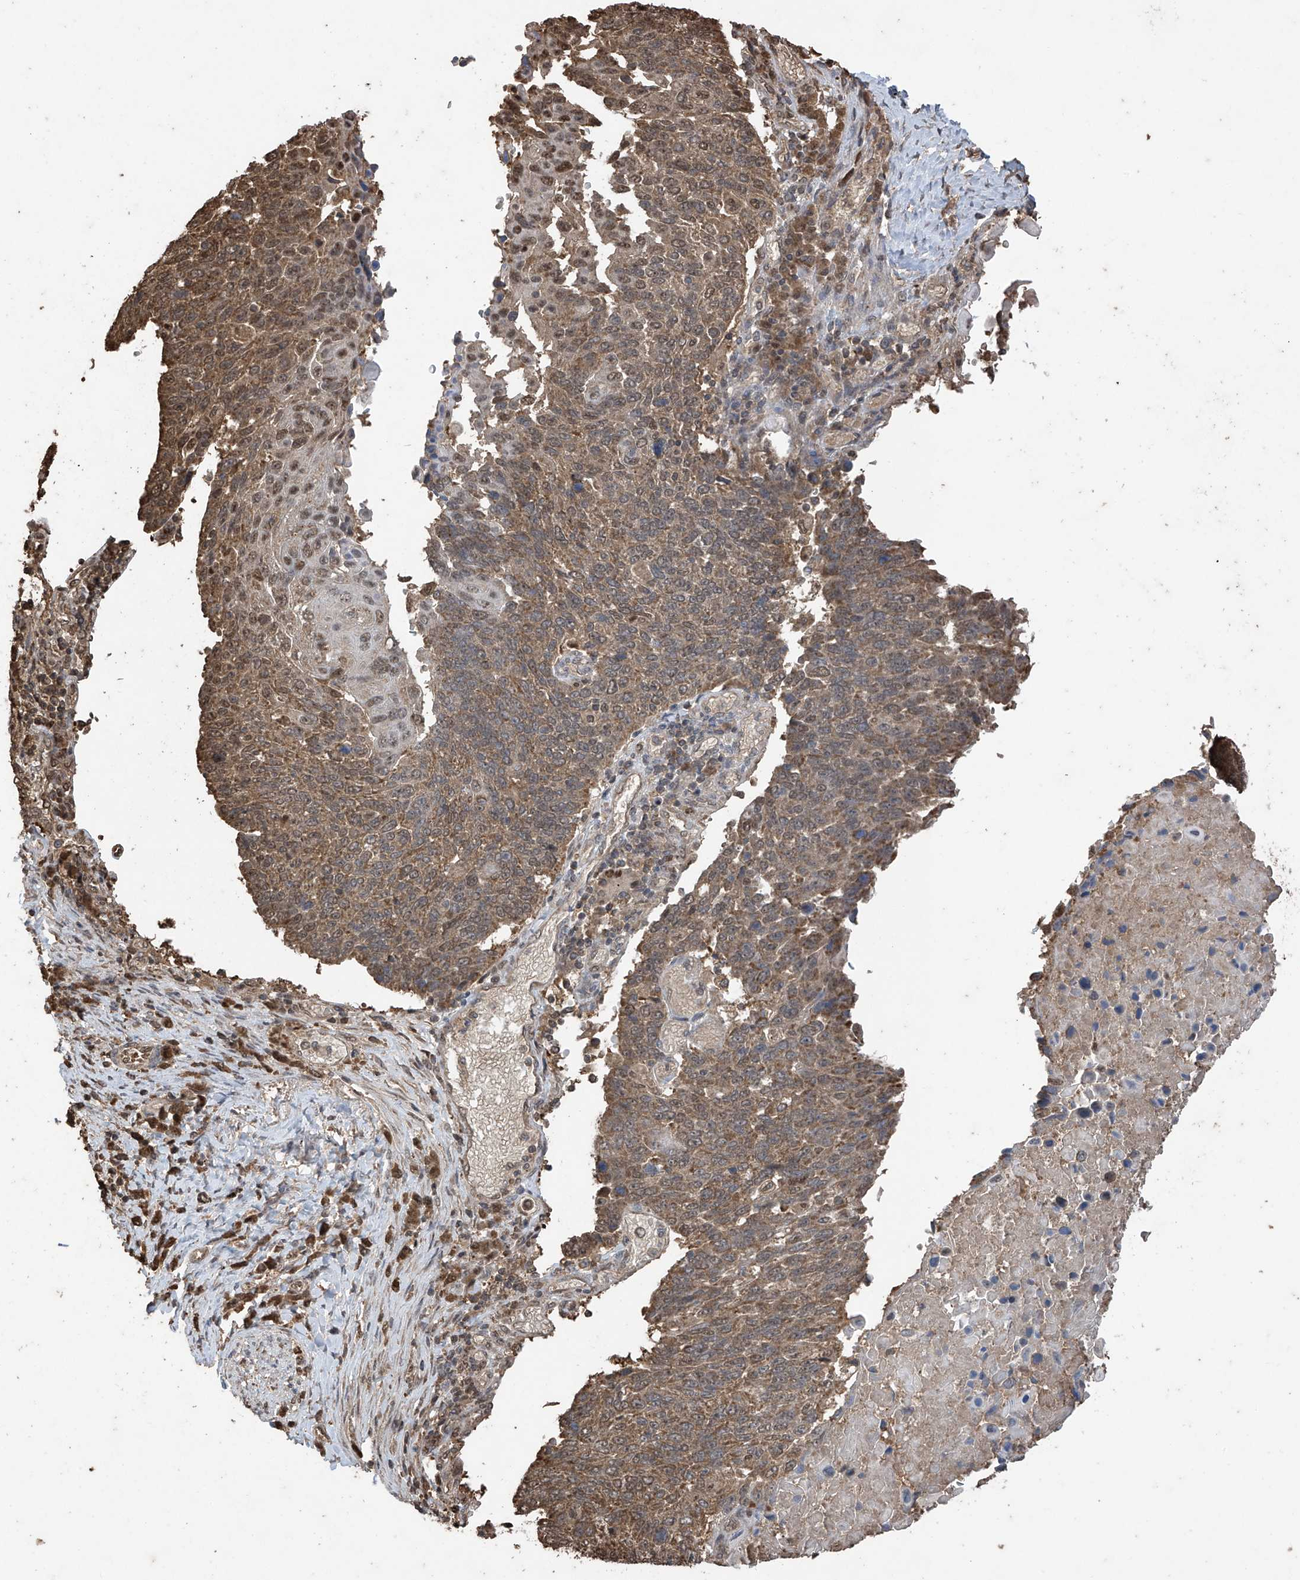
{"staining": {"intensity": "moderate", "quantity": ">75%", "location": "cytoplasmic/membranous"}, "tissue": "lung cancer", "cell_type": "Tumor cells", "image_type": "cancer", "snomed": [{"axis": "morphology", "description": "Squamous cell carcinoma, NOS"}, {"axis": "topography", "description": "Lung"}], "caption": "Lung cancer stained for a protein (brown) shows moderate cytoplasmic/membranous positive positivity in approximately >75% of tumor cells.", "gene": "PNPT1", "patient": {"sex": "male", "age": 66}}